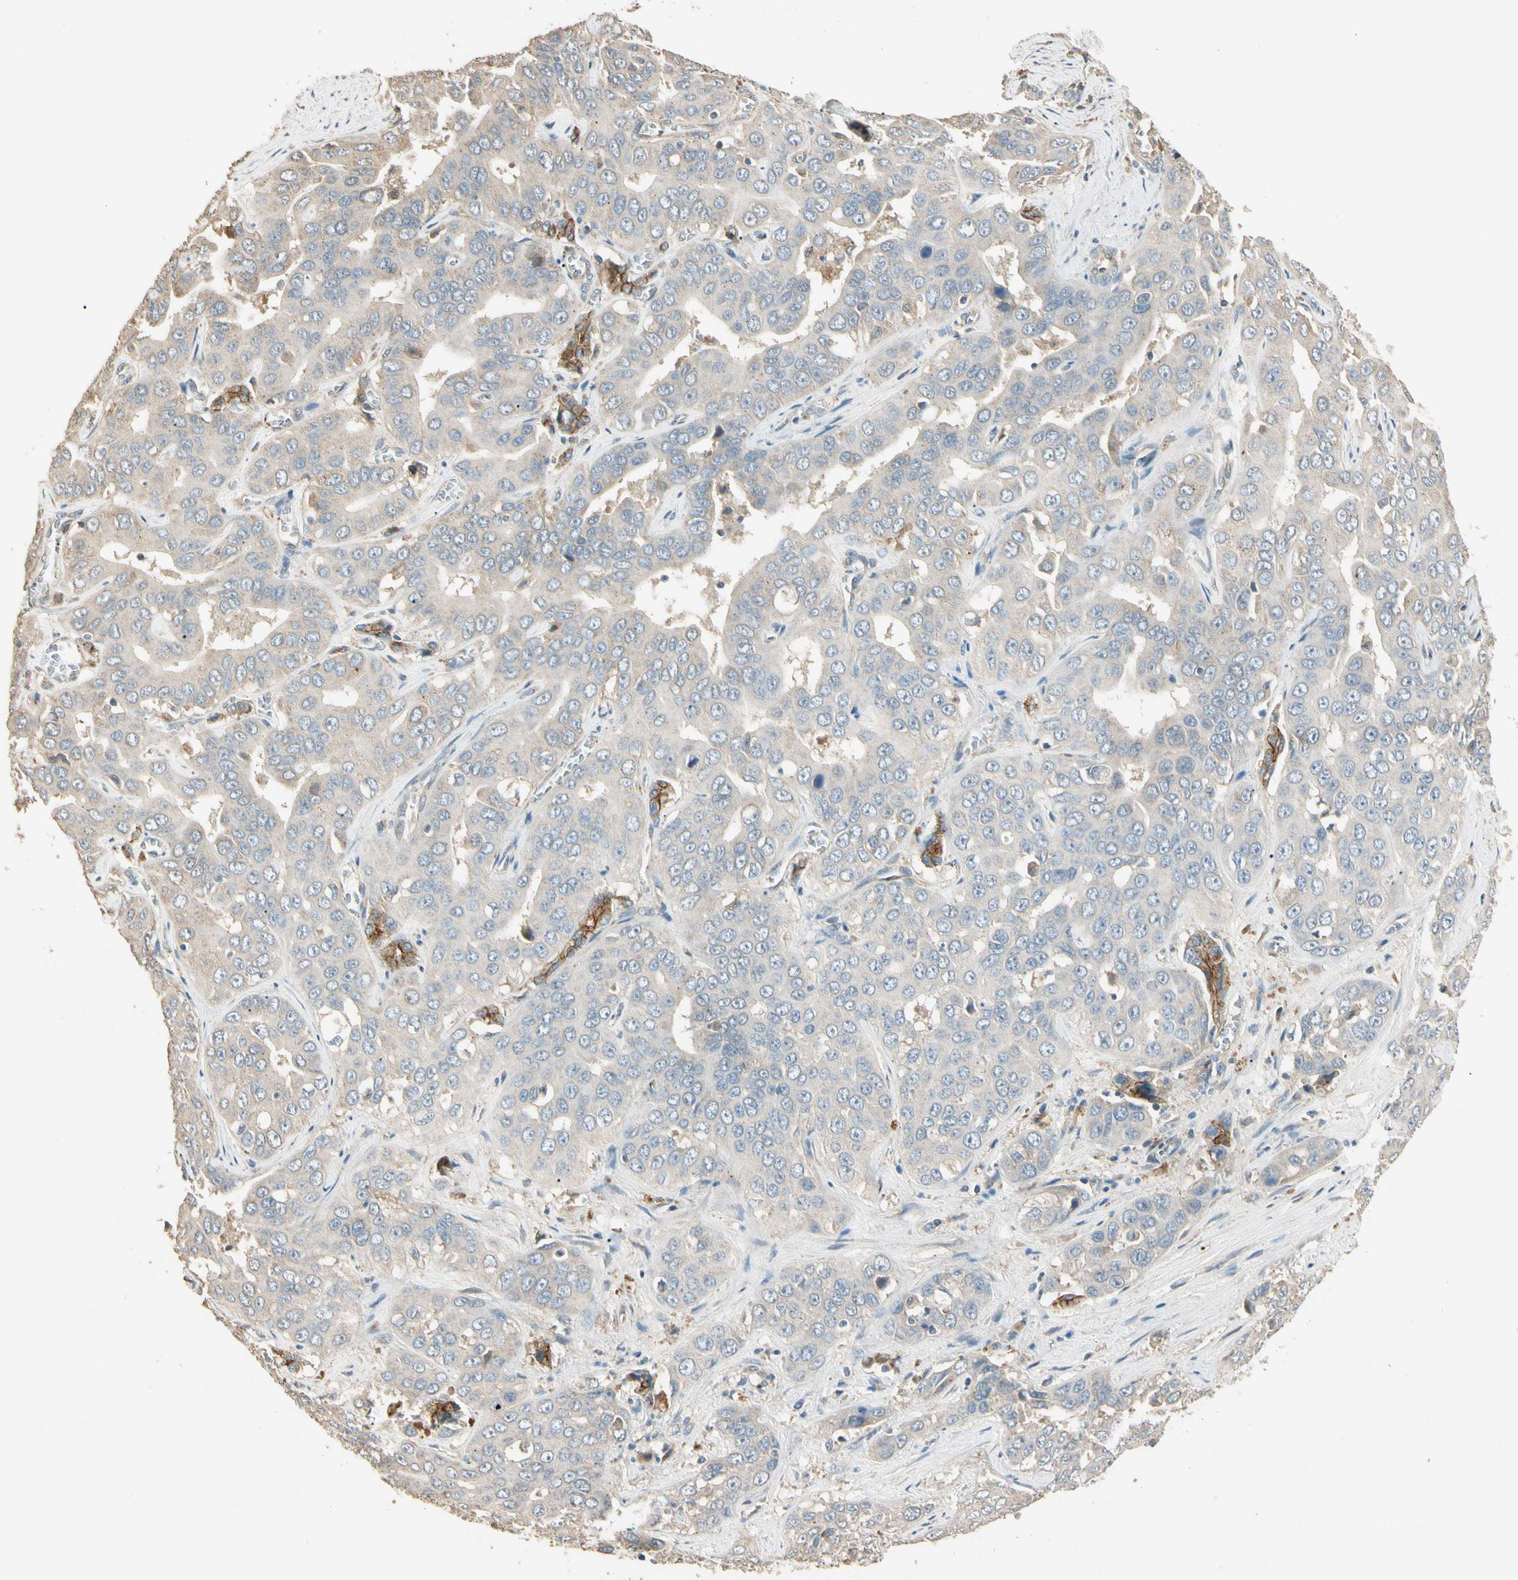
{"staining": {"intensity": "negative", "quantity": "none", "location": "none"}, "tissue": "liver cancer", "cell_type": "Tumor cells", "image_type": "cancer", "snomed": [{"axis": "morphology", "description": "Cholangiocarcinoma"}, {"axis": "topography", "description": "Liver"}], "caption": "The photomicrograph shows no significant staining in tumor cells of liver cholangiocarcinoma.", "gene": "CDH6", "patient": {"sex": "female", "age": 52}}